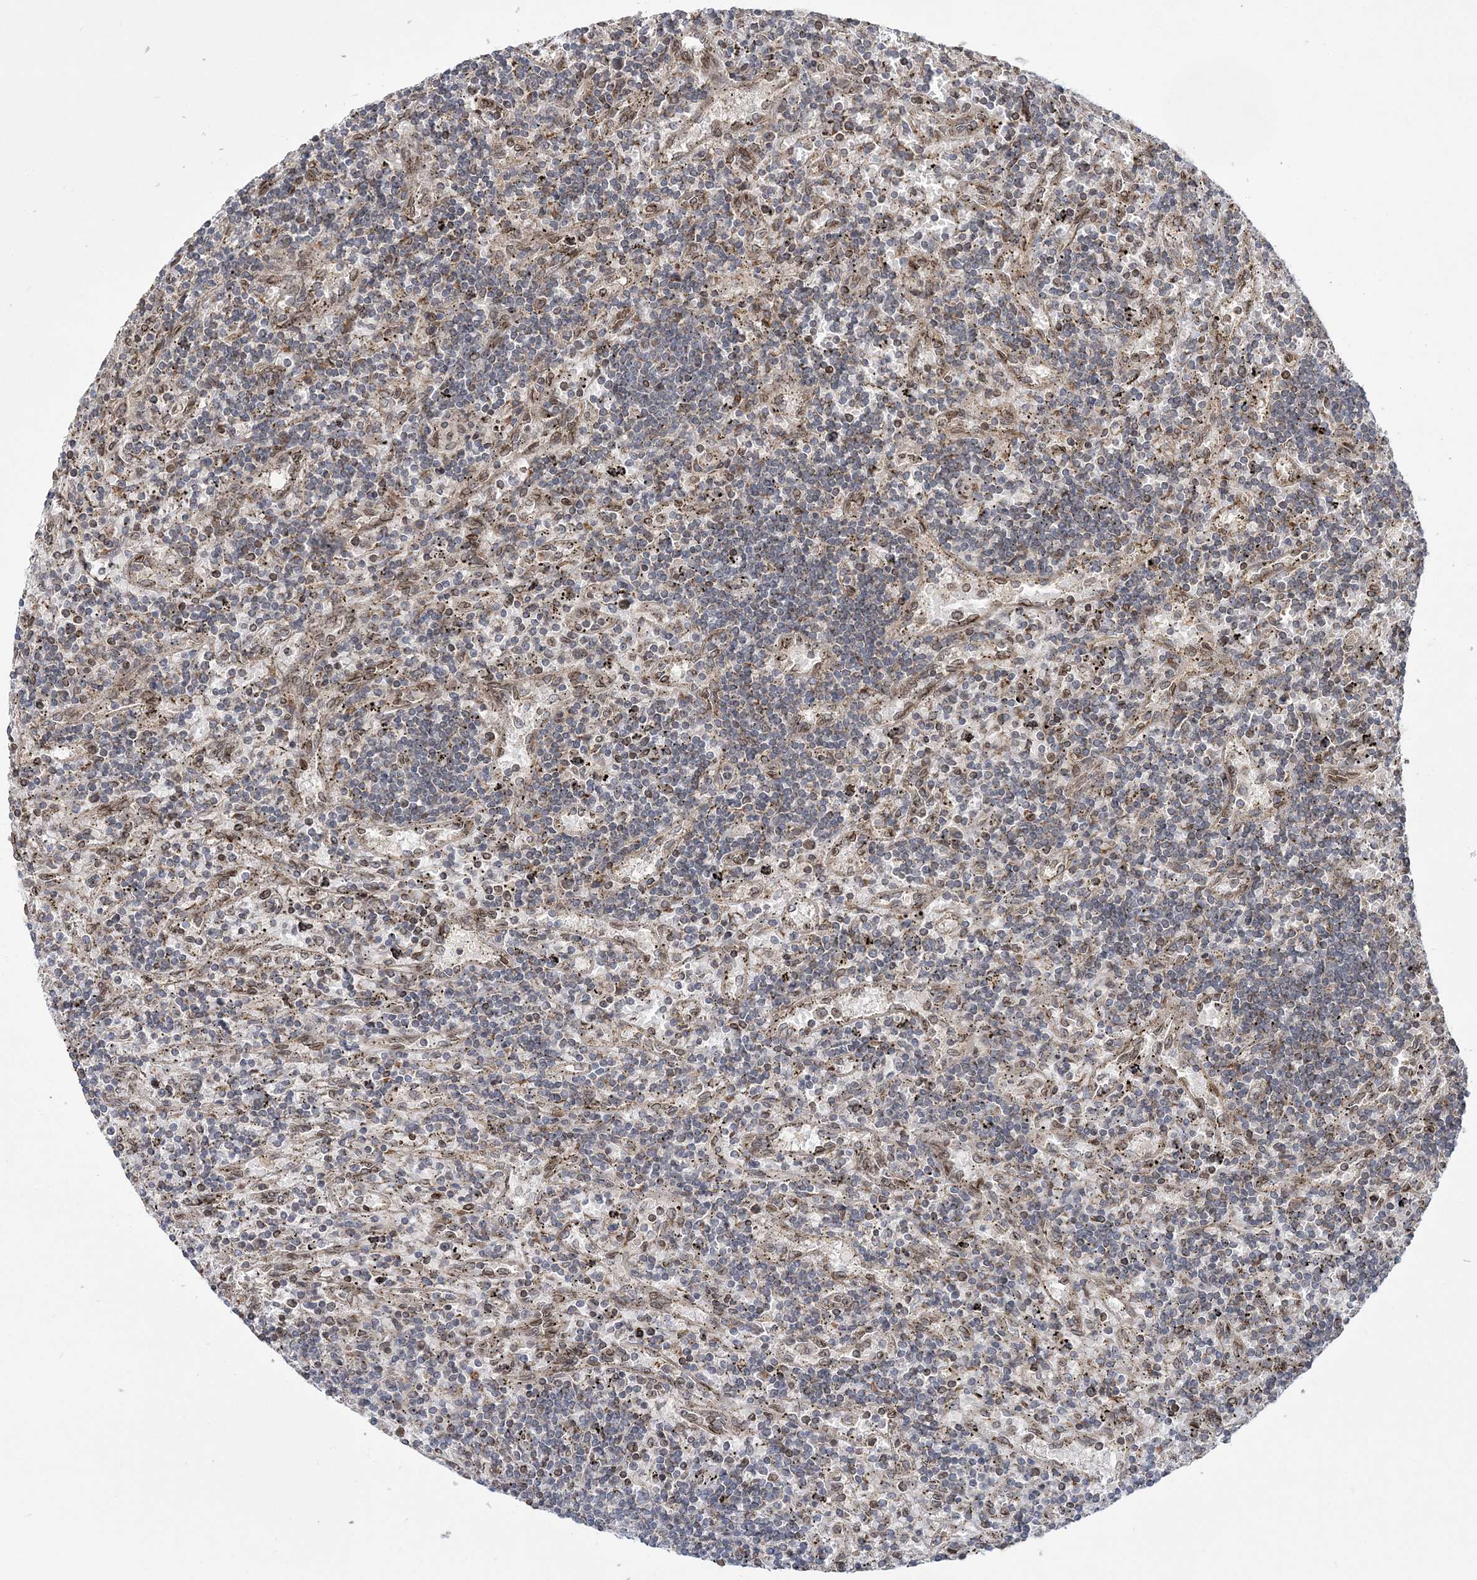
{"staining": {"intensity": "negative", "quantity": "none", "location": "none"}, "tissue": "lymphoma", "cell_type": "Tumor cells", "image_type": "cancer", "snomed": [{"axis": "morphology", "description": "Malignant lymphoma, non-Hodgkin's type, Low grade"}, {"axis": "topography", "description": "Spleen"}], "caption": "Immunohistochemistry (IHC) photomicrograph of lymphoma stained for a protein (brown), which reveals no positivity in tumor cells.", "gene": "DNAJC27", "patient": {"sex": "male", "age": 76}}